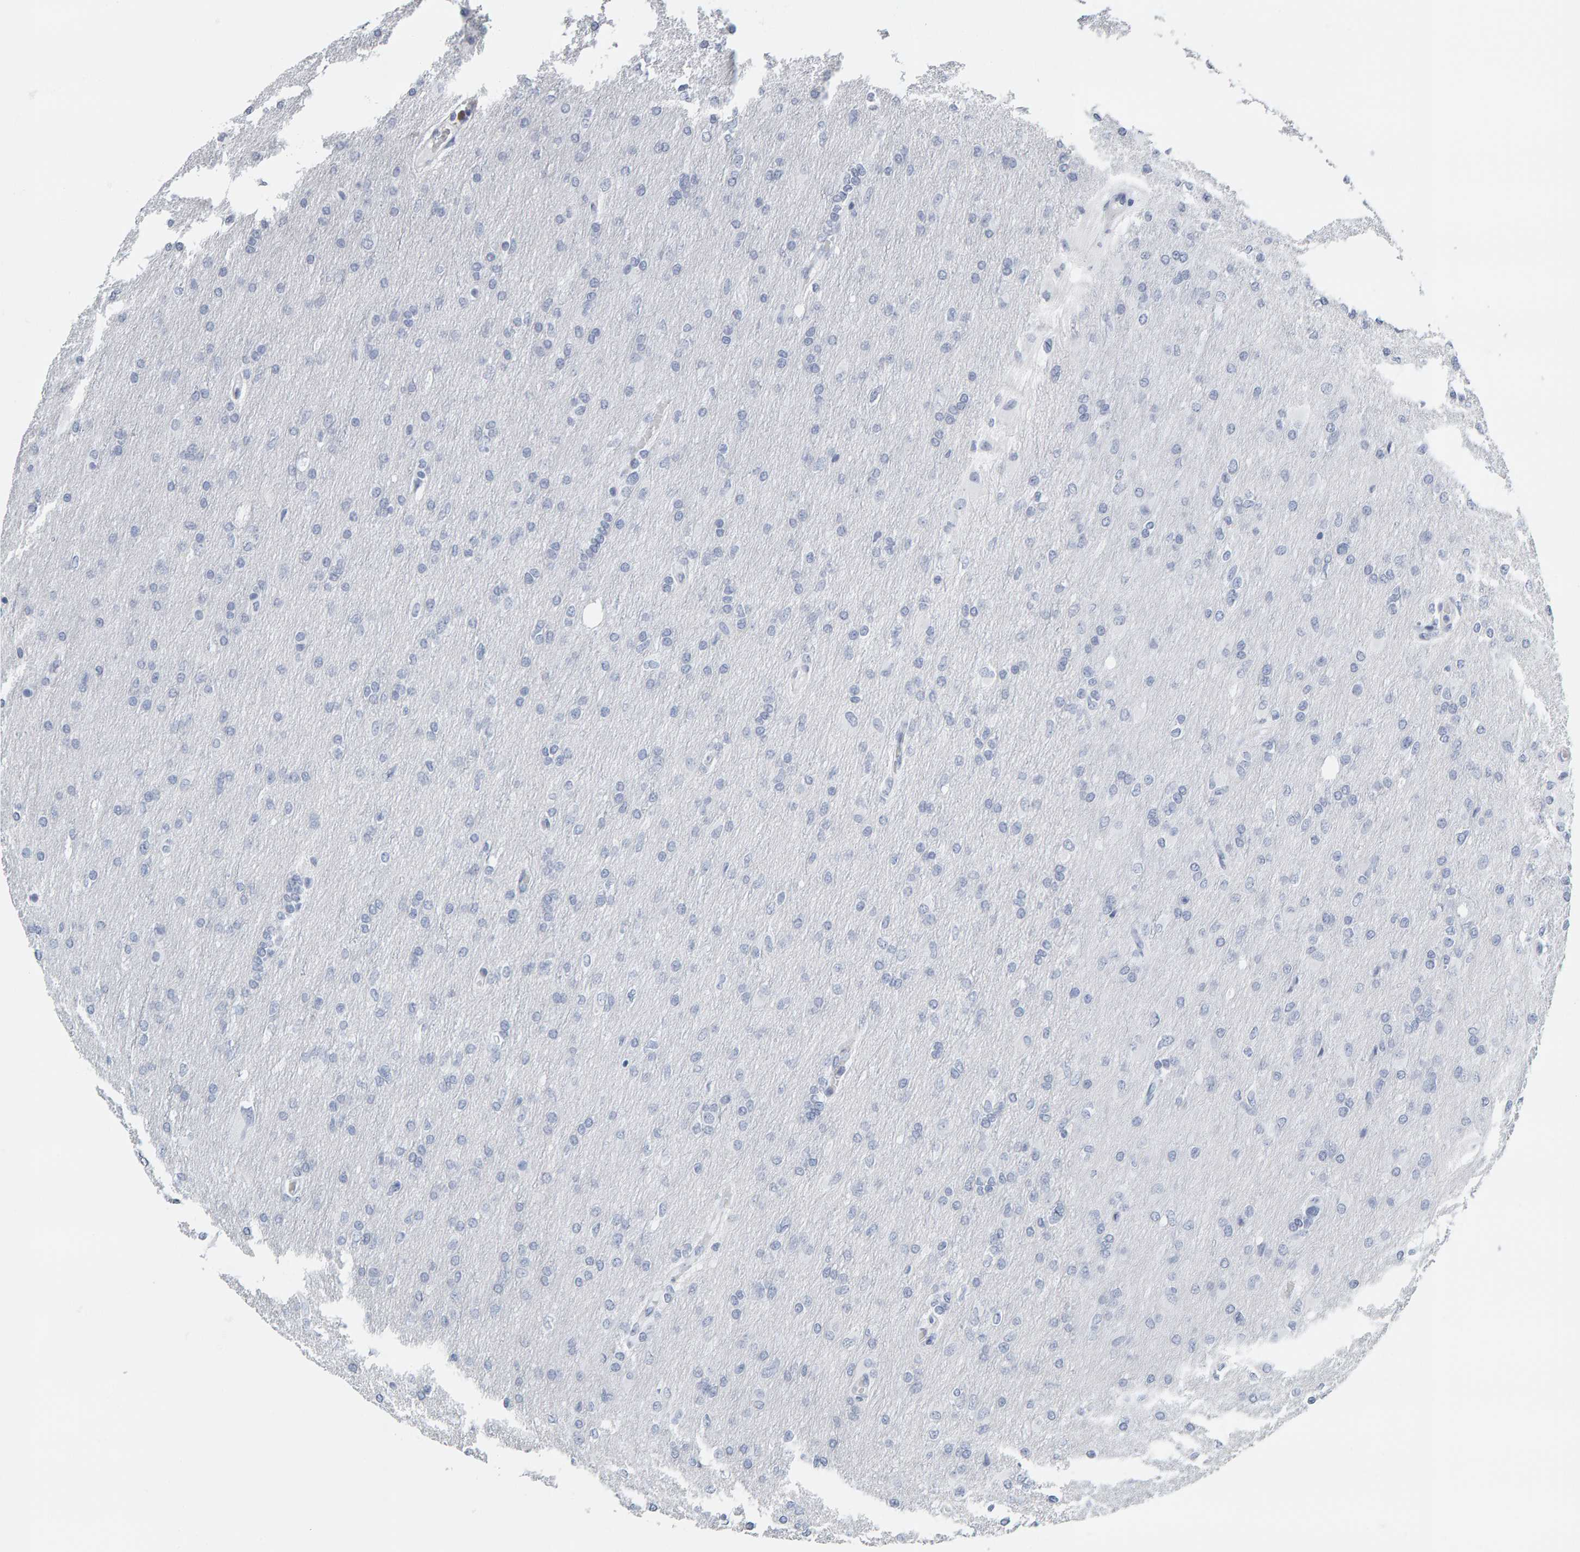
{"staining": {"intensity": "negative", "quantity": "none", "location": "none"}, "tissue": "glioma", "cell_type": "Tumor cells", "image_type": "cancer", "snomed": [{"axis": "morphology", "description": "Glioma, malignant, High grade"}, {"axis": "topography", "description": "Cerebral cortex"}], "caption": "IHC histopathology image of human malignant high-grade glioma stained for a protein (brown), which displays no expression in tumor cells.", "gene": "SPACA3", "patient": {"sex": "female", "age": 36}}